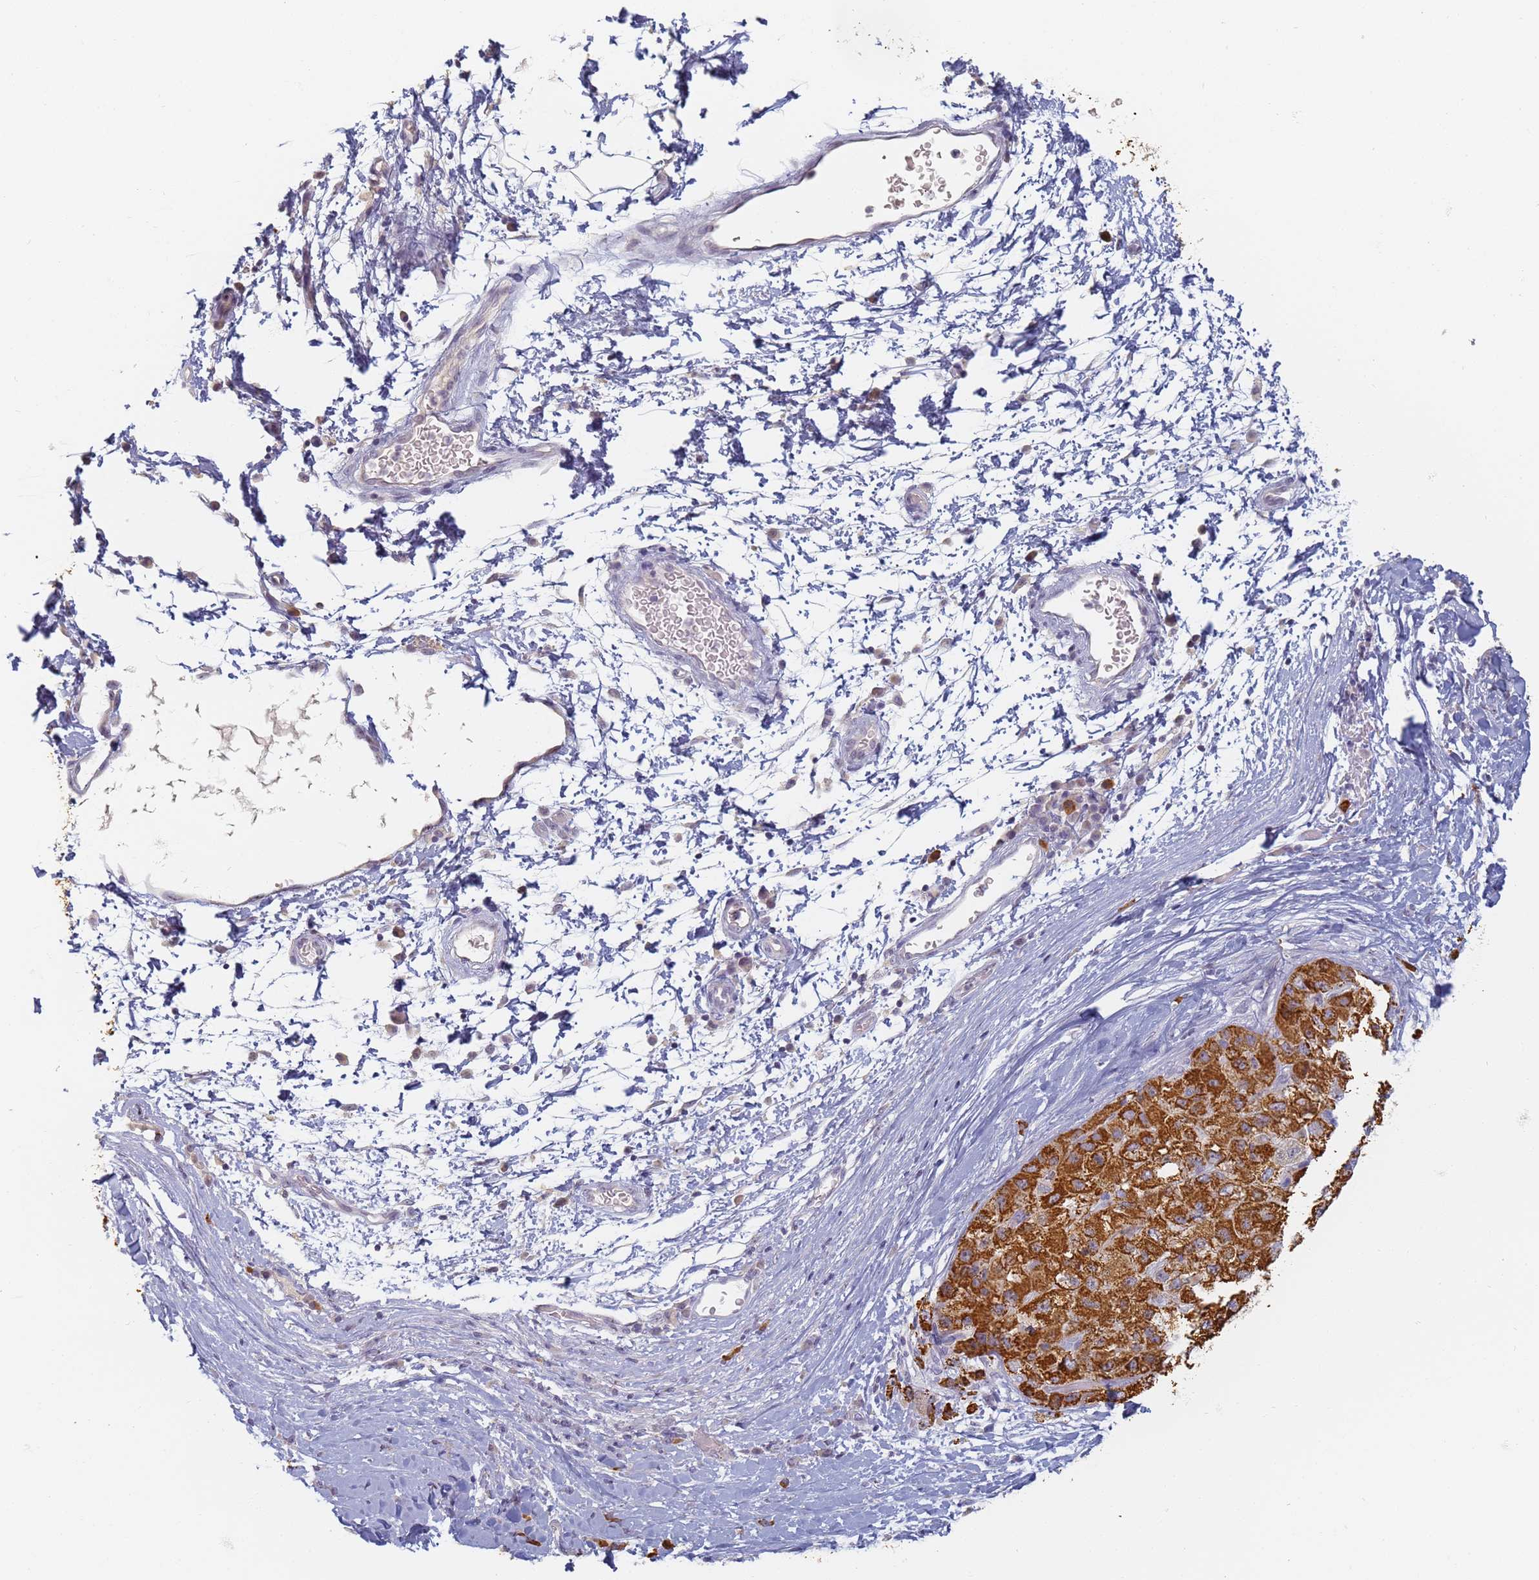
{"staining": {"intensity": "strong", "quantity": ">75%", "location": "cytoplasmic/membranous"}, "tissue": "liver cancer", "cell_type": "Tumor cells", "image_type": "cancer", "snomed": [{"axis": "morphology", "description": "Carcinoma, Hepatocellular, NOS"}, {"axis": "topography", "description": "Liver"}], "caption": "Tumor cells demonstrate high levels of strong cytoplasmic/membranous positivity in about >75% of cells in human hepatocellular carcinoma (liver).", "gene": "SLC38A9", "patient": {"sex": "male", "age": 80}}